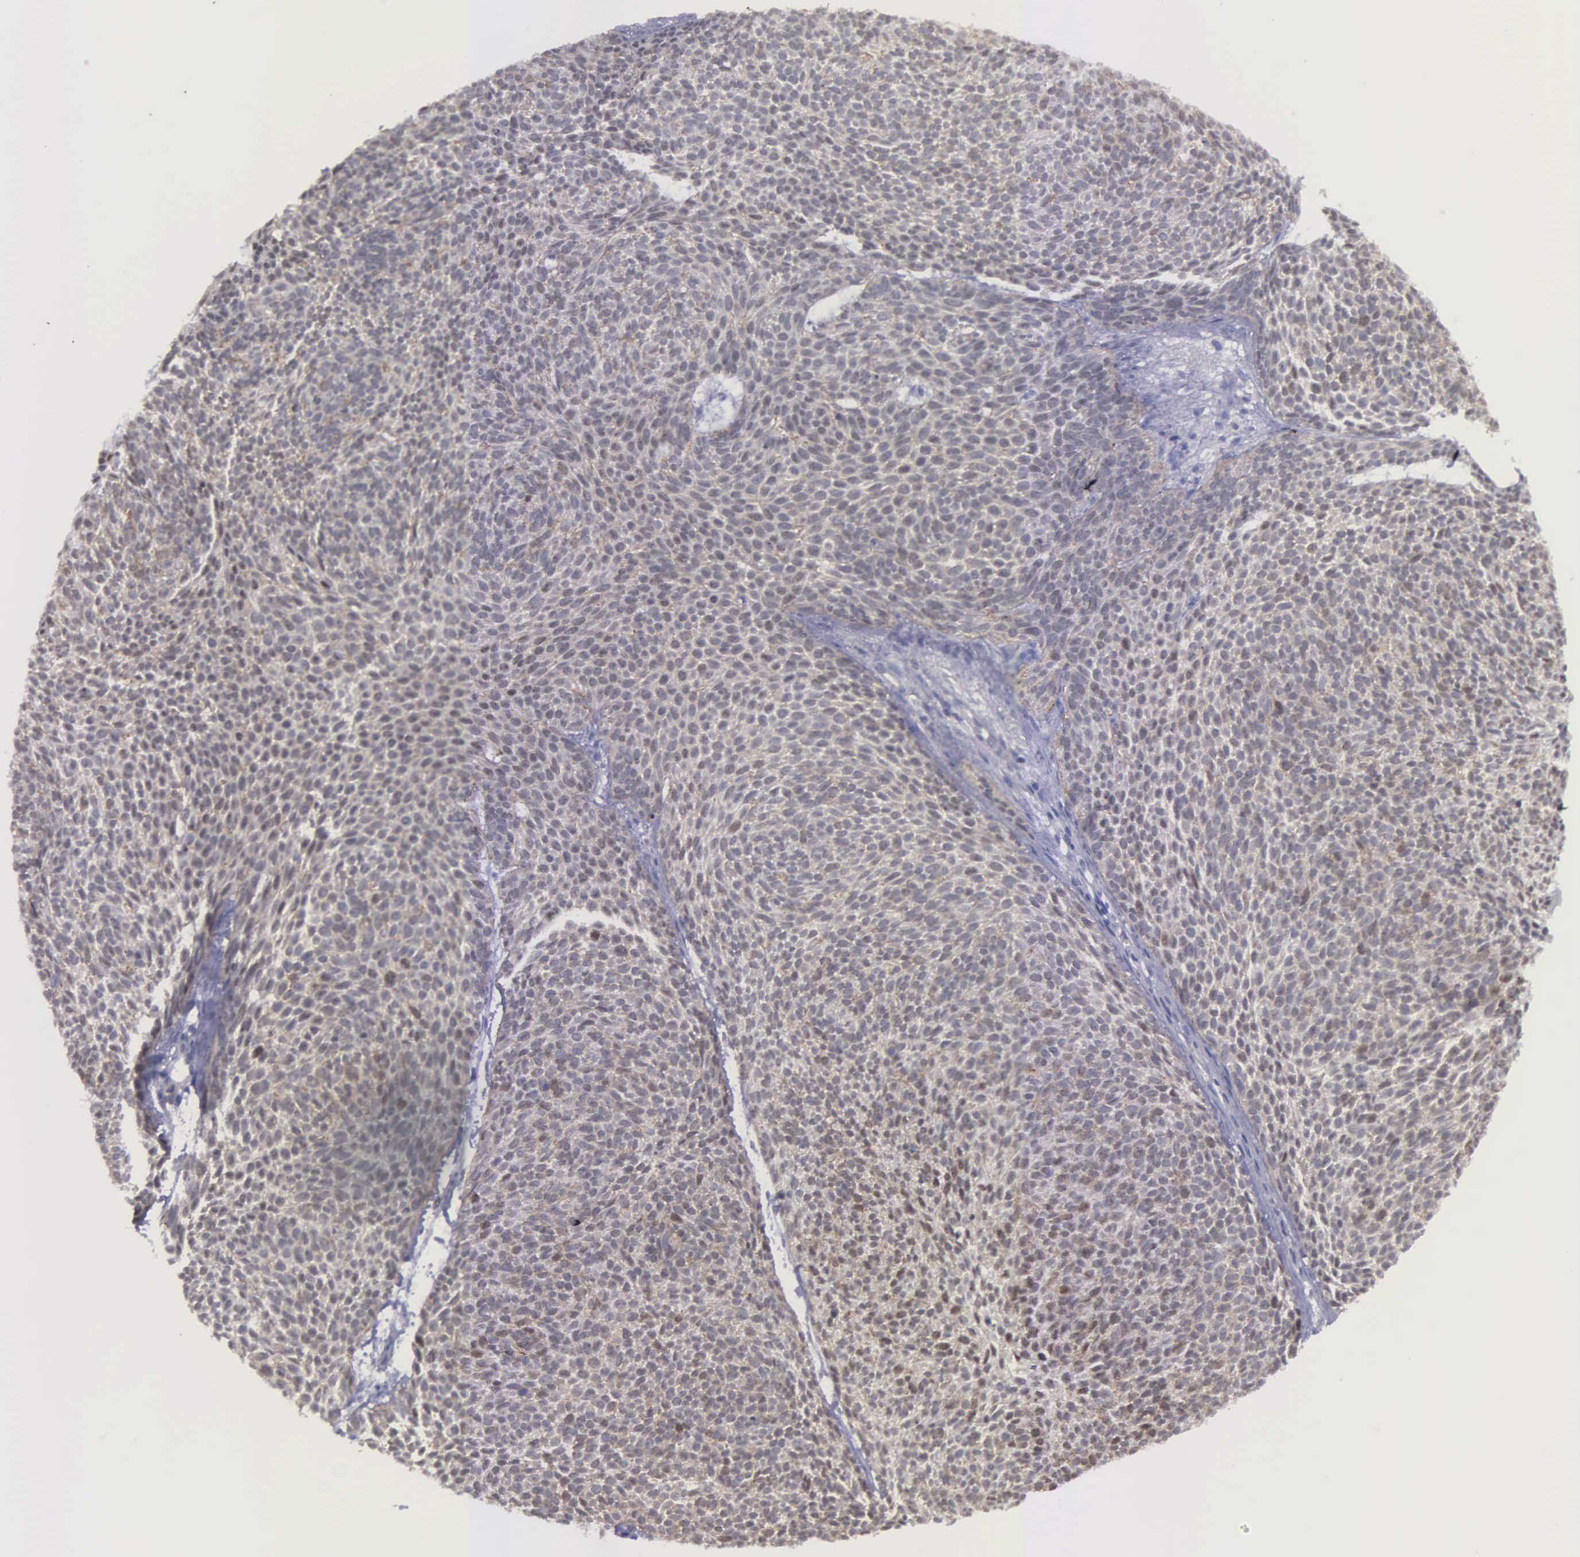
{"staining": {"intensity": "weak", "quantity": "25%-75%", "location": "nuclear"}, "tissue": "skin cancer", "cell_type": "Tumor cells", "image_type": "cancer", "snomed": [{"axis": "morphology", "description": "Basal cell carcinoma"}, {"axis": "topography", "description": "Skin"}], "caption": "Immunohistochemical staining of human skin cancer demonstrates low levels of weak nuclear staining in about 25%-75% of tumor cells.", "gene": "MICAL3", "patient": {"sex": "male", "age": 84}}